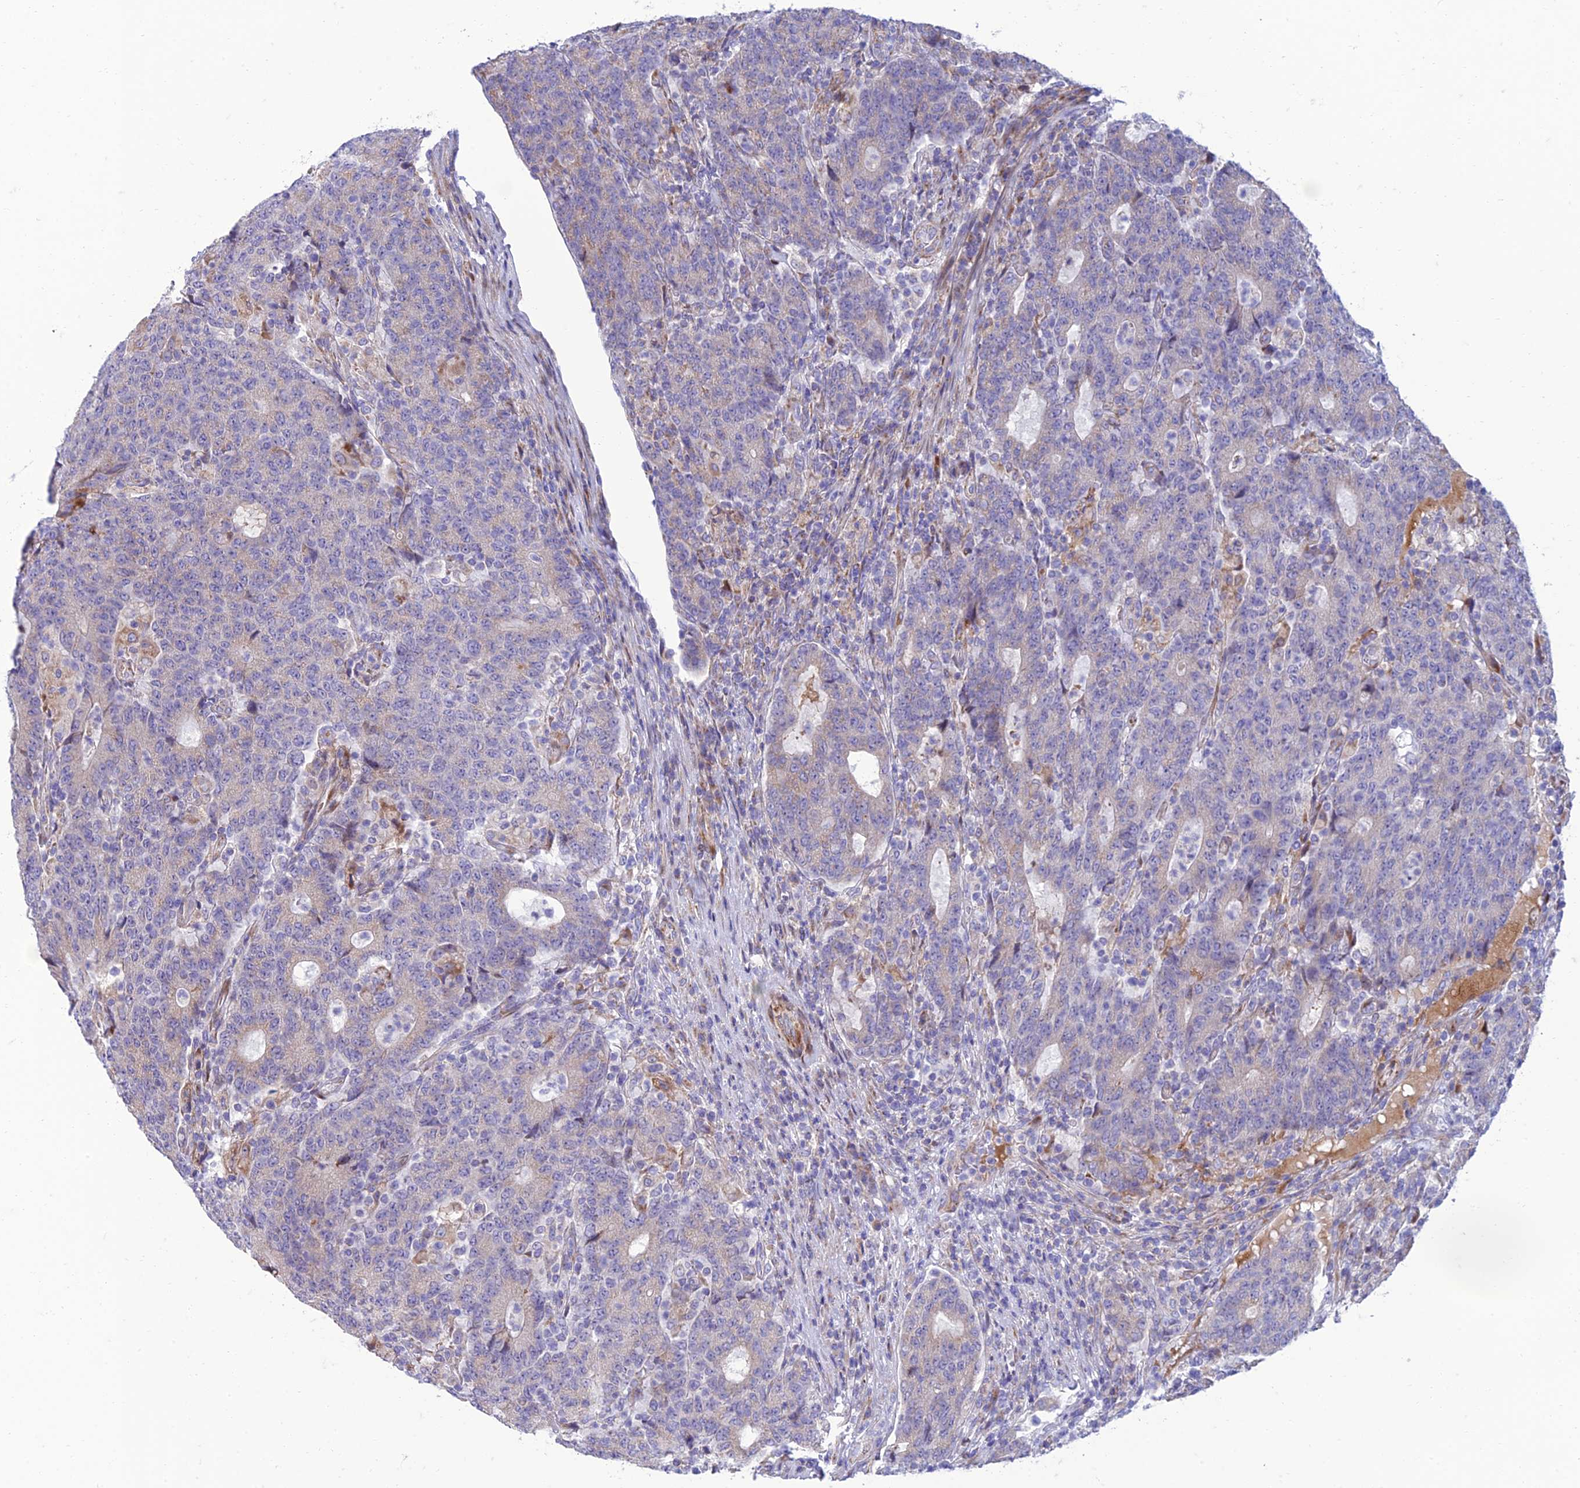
{"staining": {"intensity": "negative", "quantity": "none", "location": "none"}, "tissue": "colorectal cancer", "cell_type": "Tumor cells", "image_type": "cancer", "snomed": [{"axis": "morphology", "description": "Adenocarcinoma, NOS"}, {"axis": "topography", "description": "Colon"}], "caption": "DAB (3,3'-diaminobenzidine) immunohistochemical staining of colorectal cancer reveals no significant positivity in tumor cells. (DAB (3,3'-diaminobenzidine) immunohistochemistry with hematoxylin counter stain).", "gene": "SEL1L3", "patient": {"sex": "female", "age": 75}}